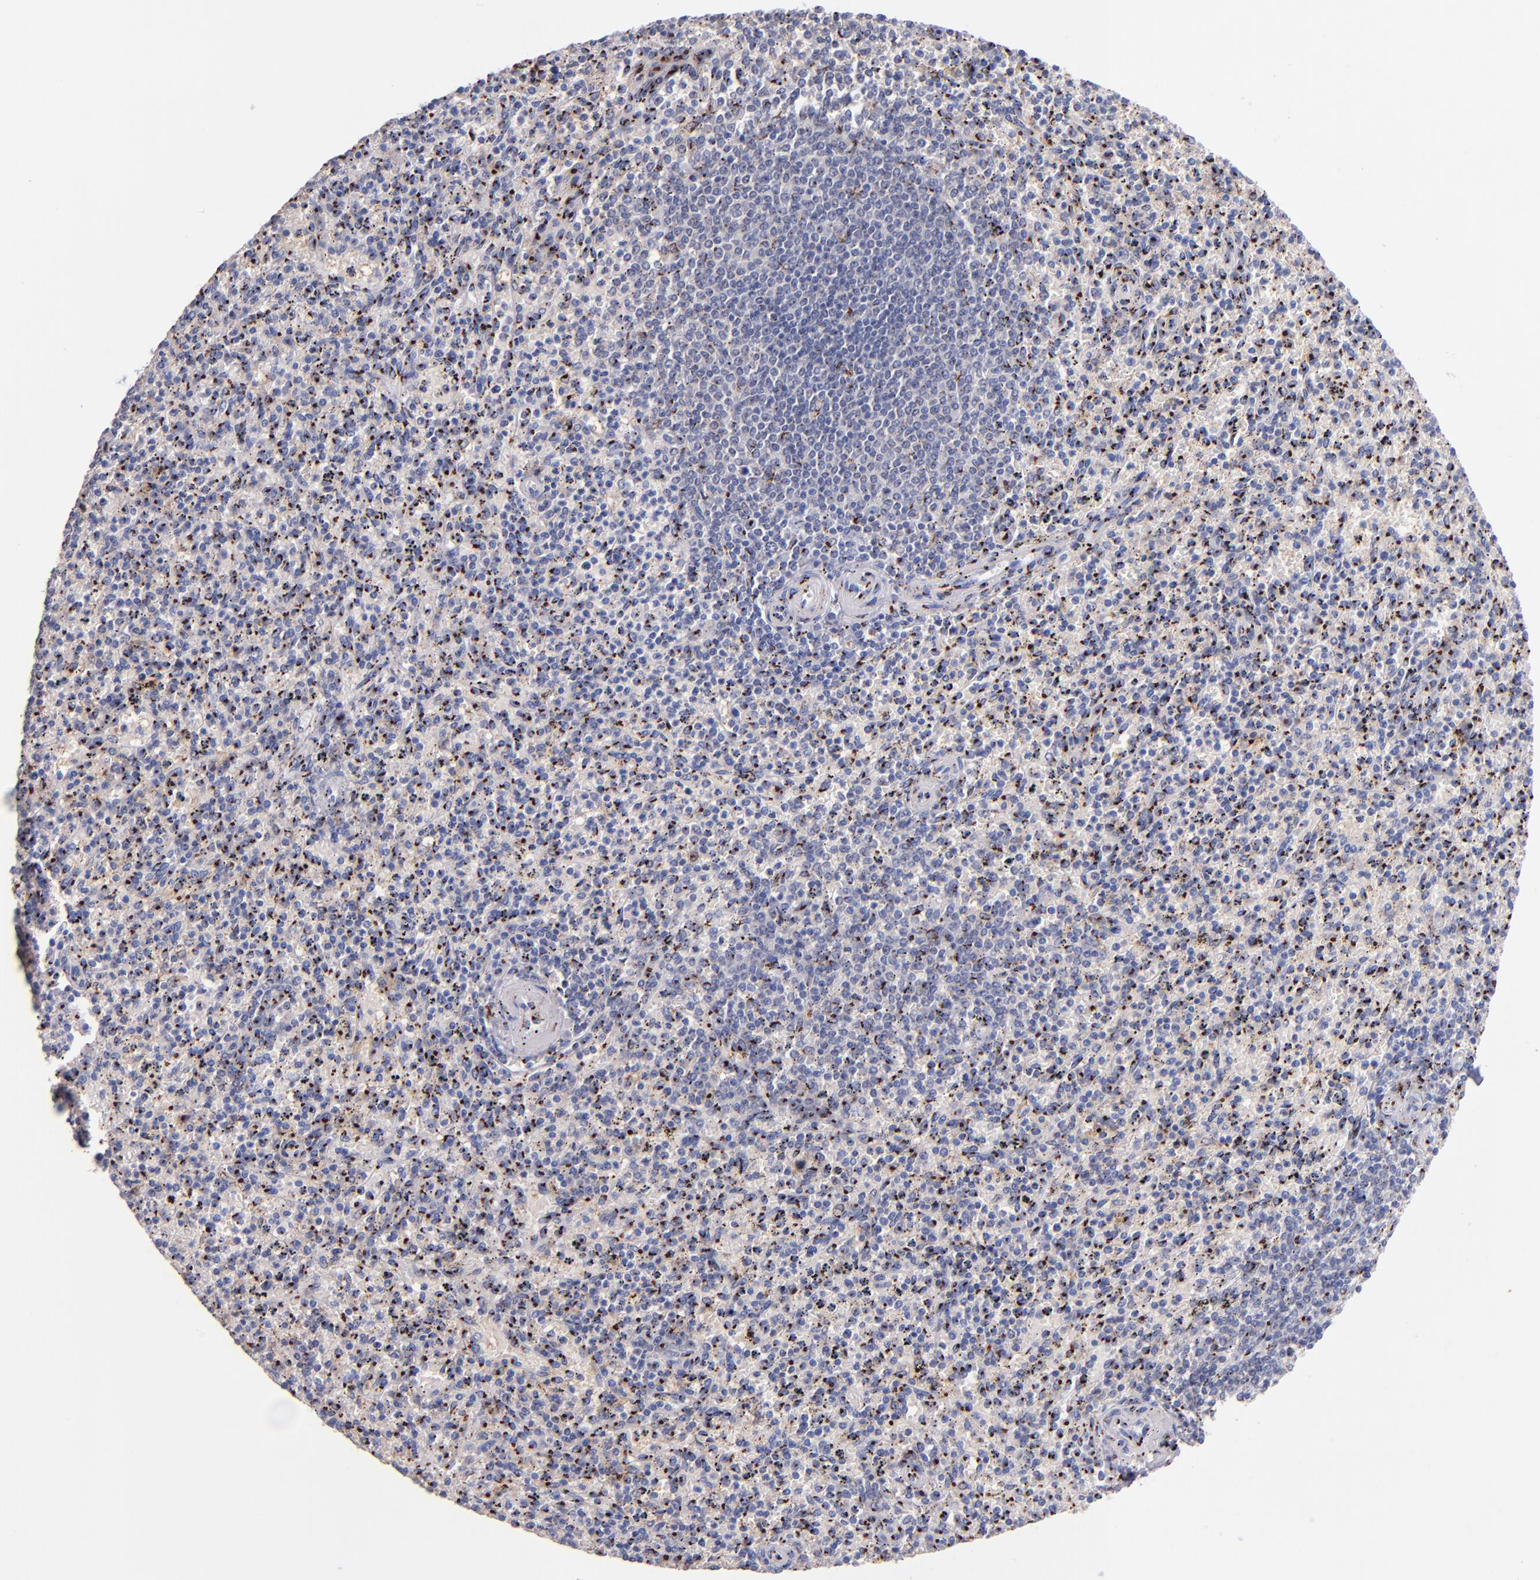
{"staining": {"intensity": "strong", "quantity": "25%-75%", "location": "cytoplasmic/membranous"}, "tissue": "spleen", "cell_type": "Cells in red pulp", "image_type": "normal", "snomed": [{"axis": "morphology", "description": "Normal tissue, NOS"}, {"axis": "topography", "description": "Spleen"}], "caption": "Protein expression by immunohistochemistry (IHC) displays strong cytoplasmic/membranous positivity in approximately 25%-75% of cells in red pulp in normal spleen.", "gene": "GOLIM4", "patient": {"sex": "male", "age": 72}}